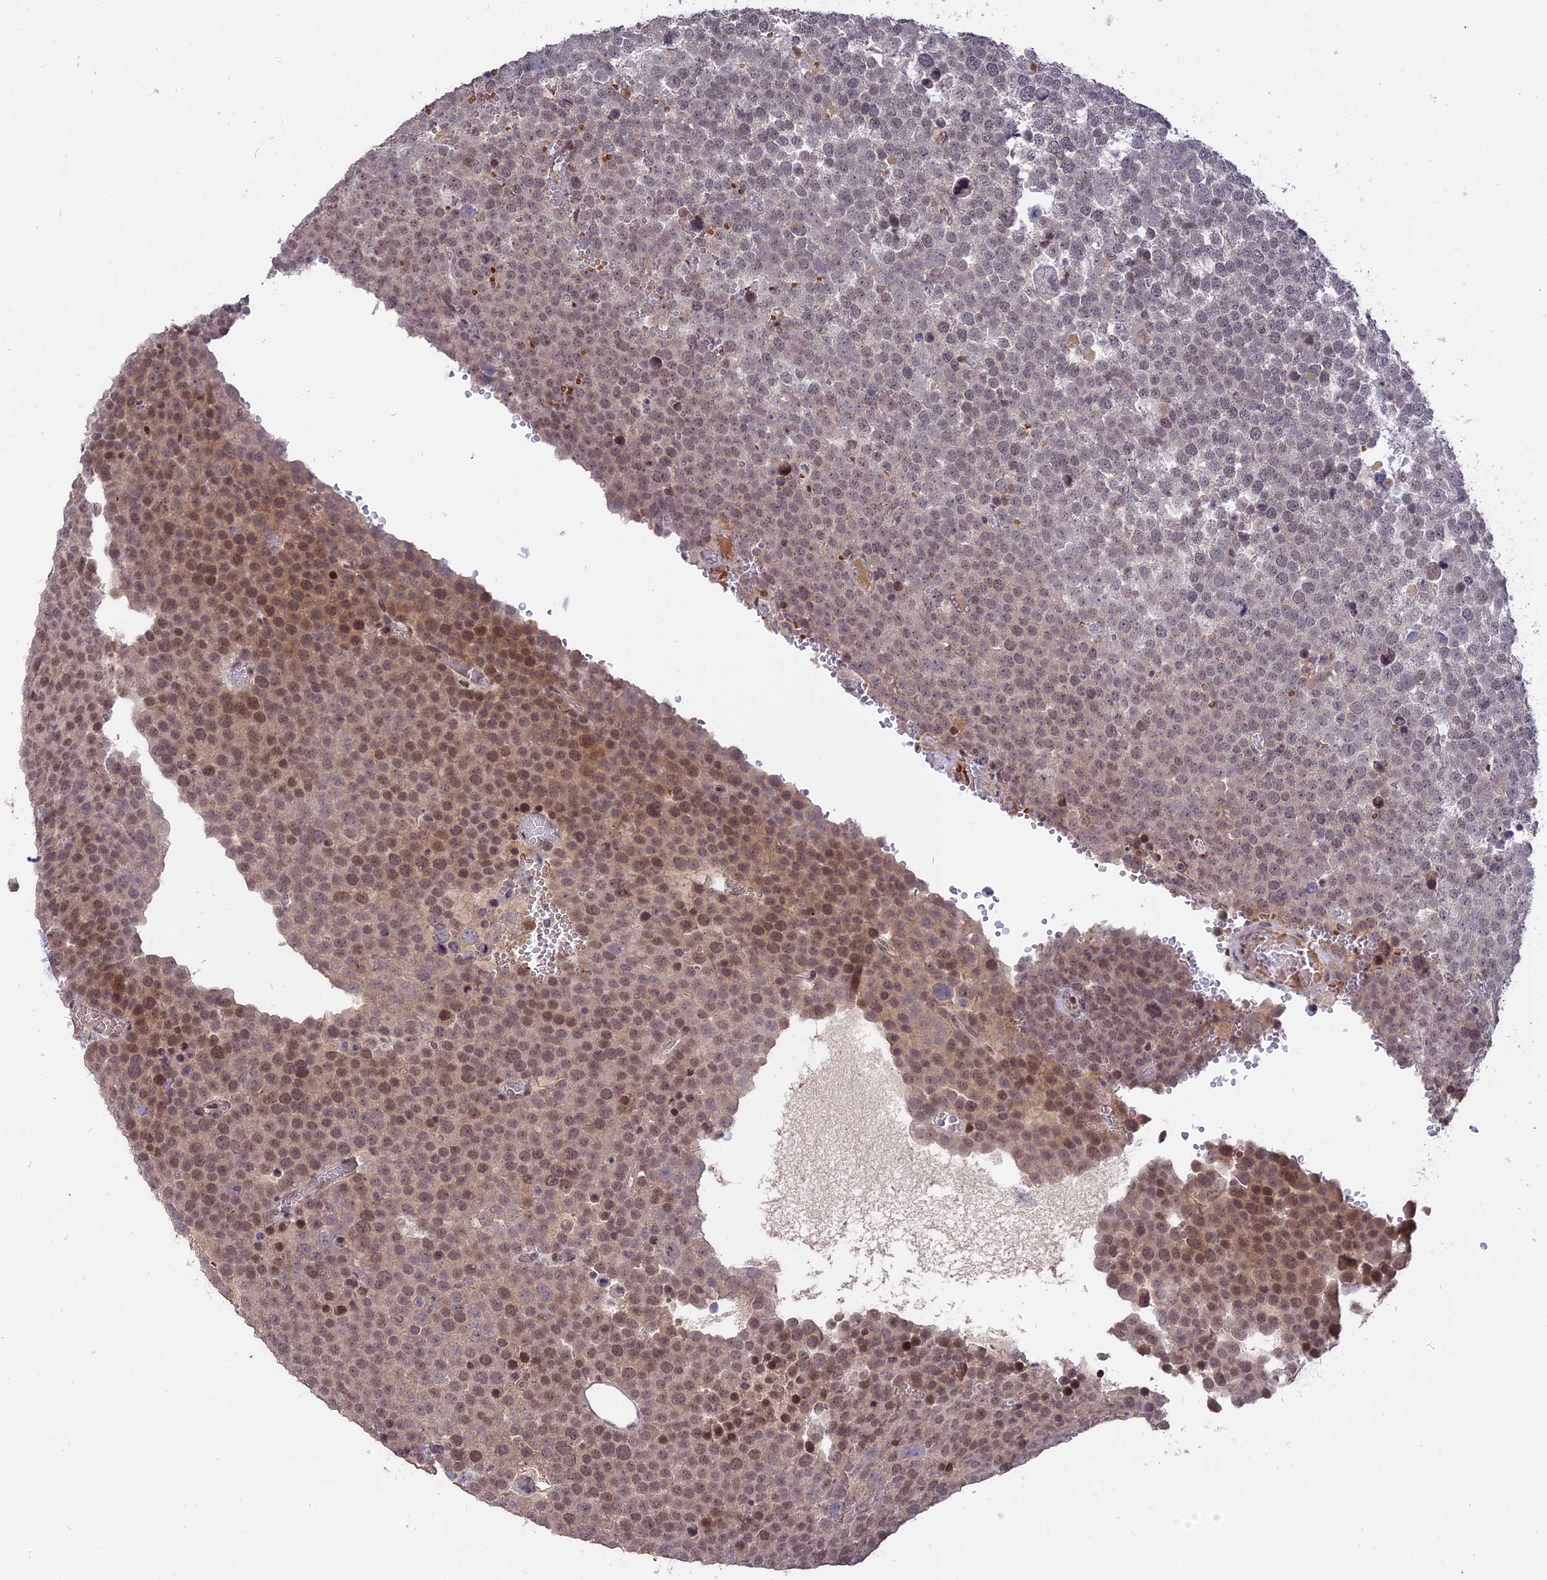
{"staining": {"intensity": "moderate", "quantity": "25%-75%", "location": "nuclear"}, "tissue": "testis cancer", "cell_type": "Tumor cells", "image_type": "cancer", "snomed": [{"axis": "morphology", "description": "Seminoma, NOS"}, {"axis": "topography", "description": "Testis"}], "caption": "DAB immunohistochemical staining of human testis cancer (seminoma) demonstrates moderate nuclear protein positivity in about 25%-75% of tumor cells. The protein is shown in brown color, while the nuclei are stained blue.", "gene": "NR1H3", "patient": {"sex": "male", "age": 71}}